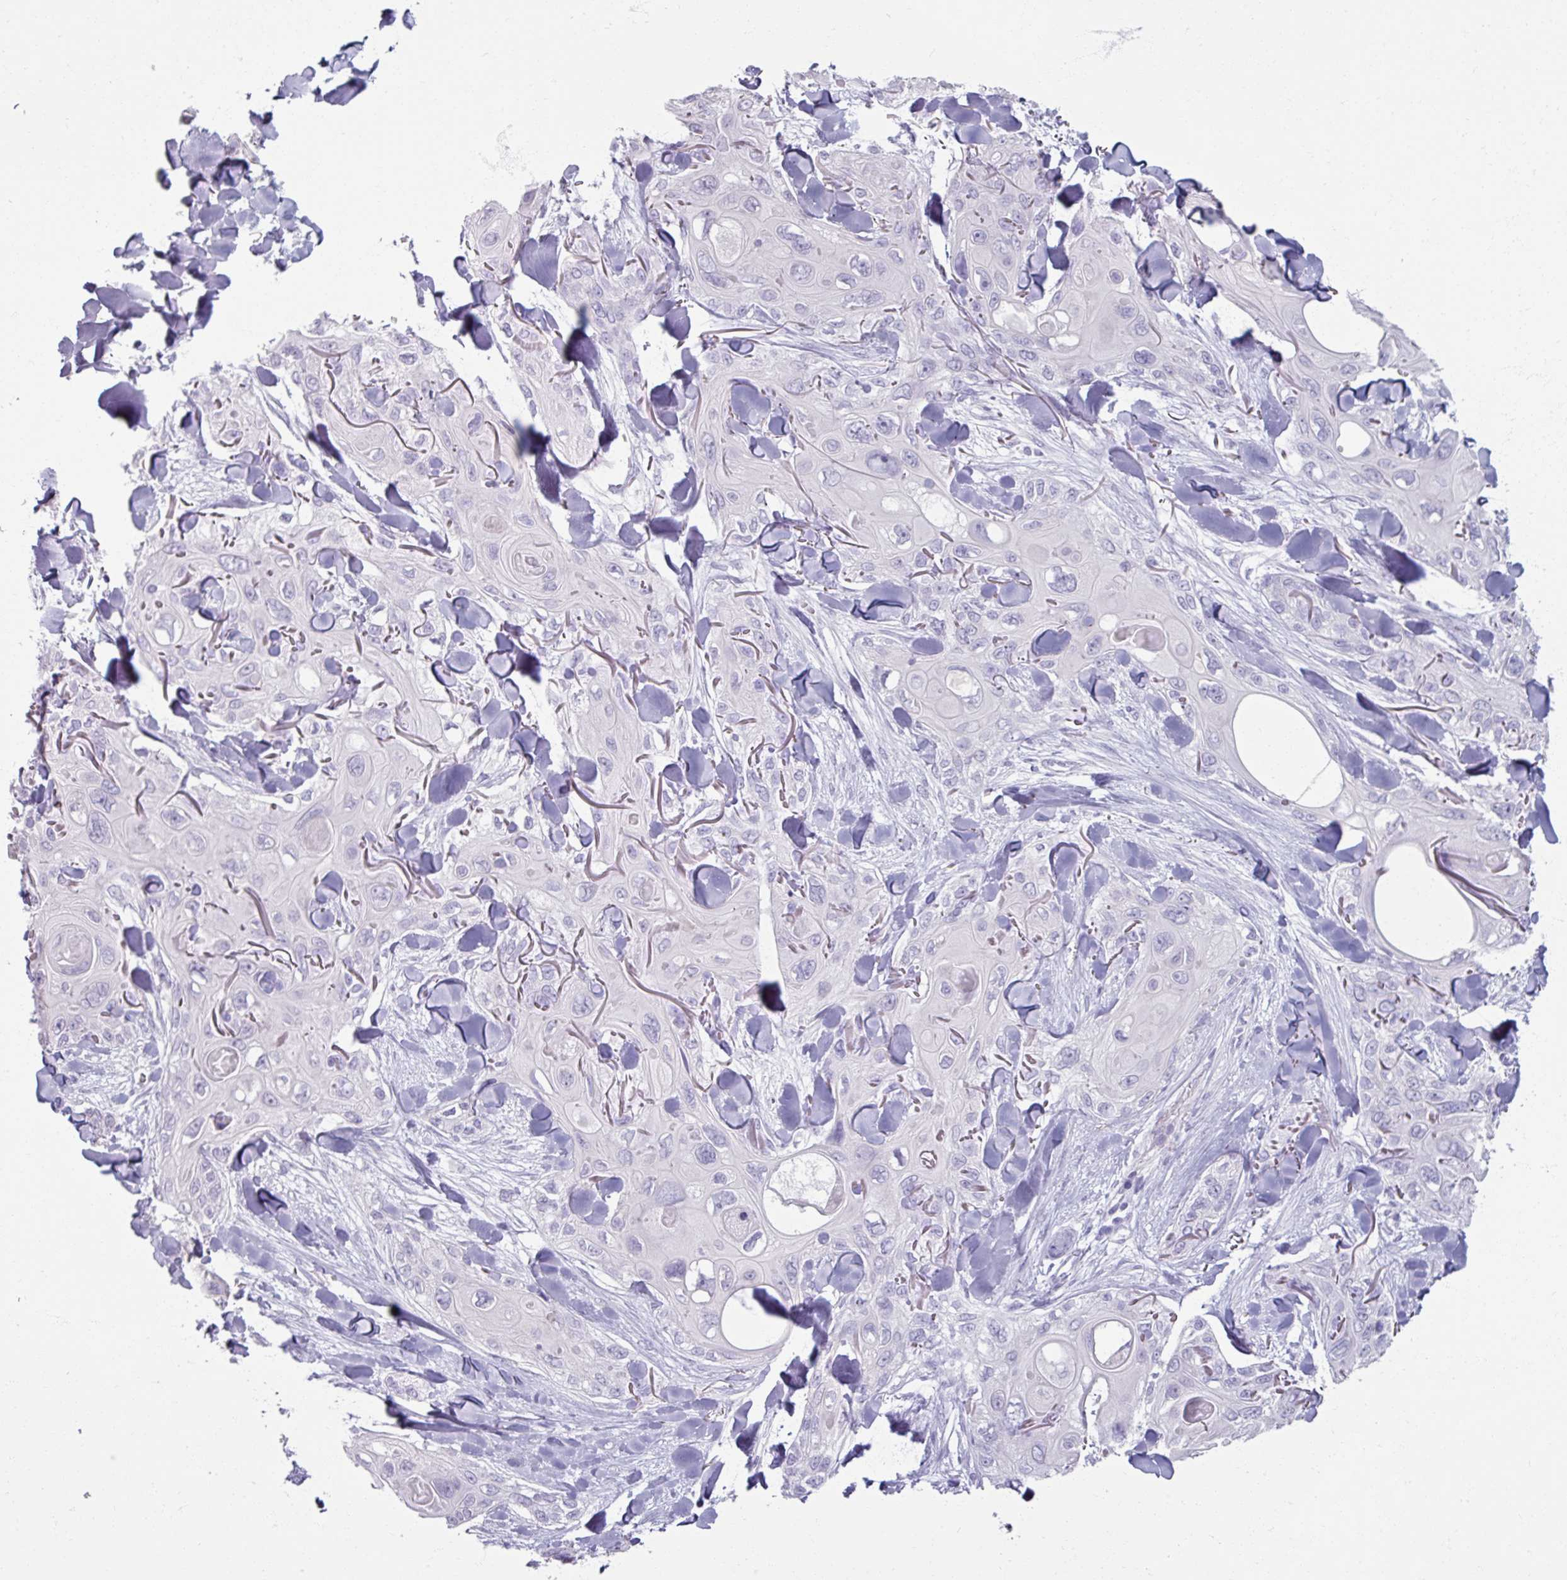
{"staining": {"intensity": "negative", "quantity": "none", "location": "none"}, "tissue": "skin cancer", "cell_type": "Tumor cells", "image_type": "cancer", "snomed": [{"axis": "morphology", "description": "Normal tissue, NOS"}, {"axis": "morphology", "description": "Squamous cell carcinoma, NOS"}, {"axis": "topography", "description": "Skin"}], "caption": "Skin cancer stained for a protein using immunohistochemistry (IHC) reveals no positivity tumor cells.", "gene": "TG", "patient": {"sex": "male", "age": 72}}